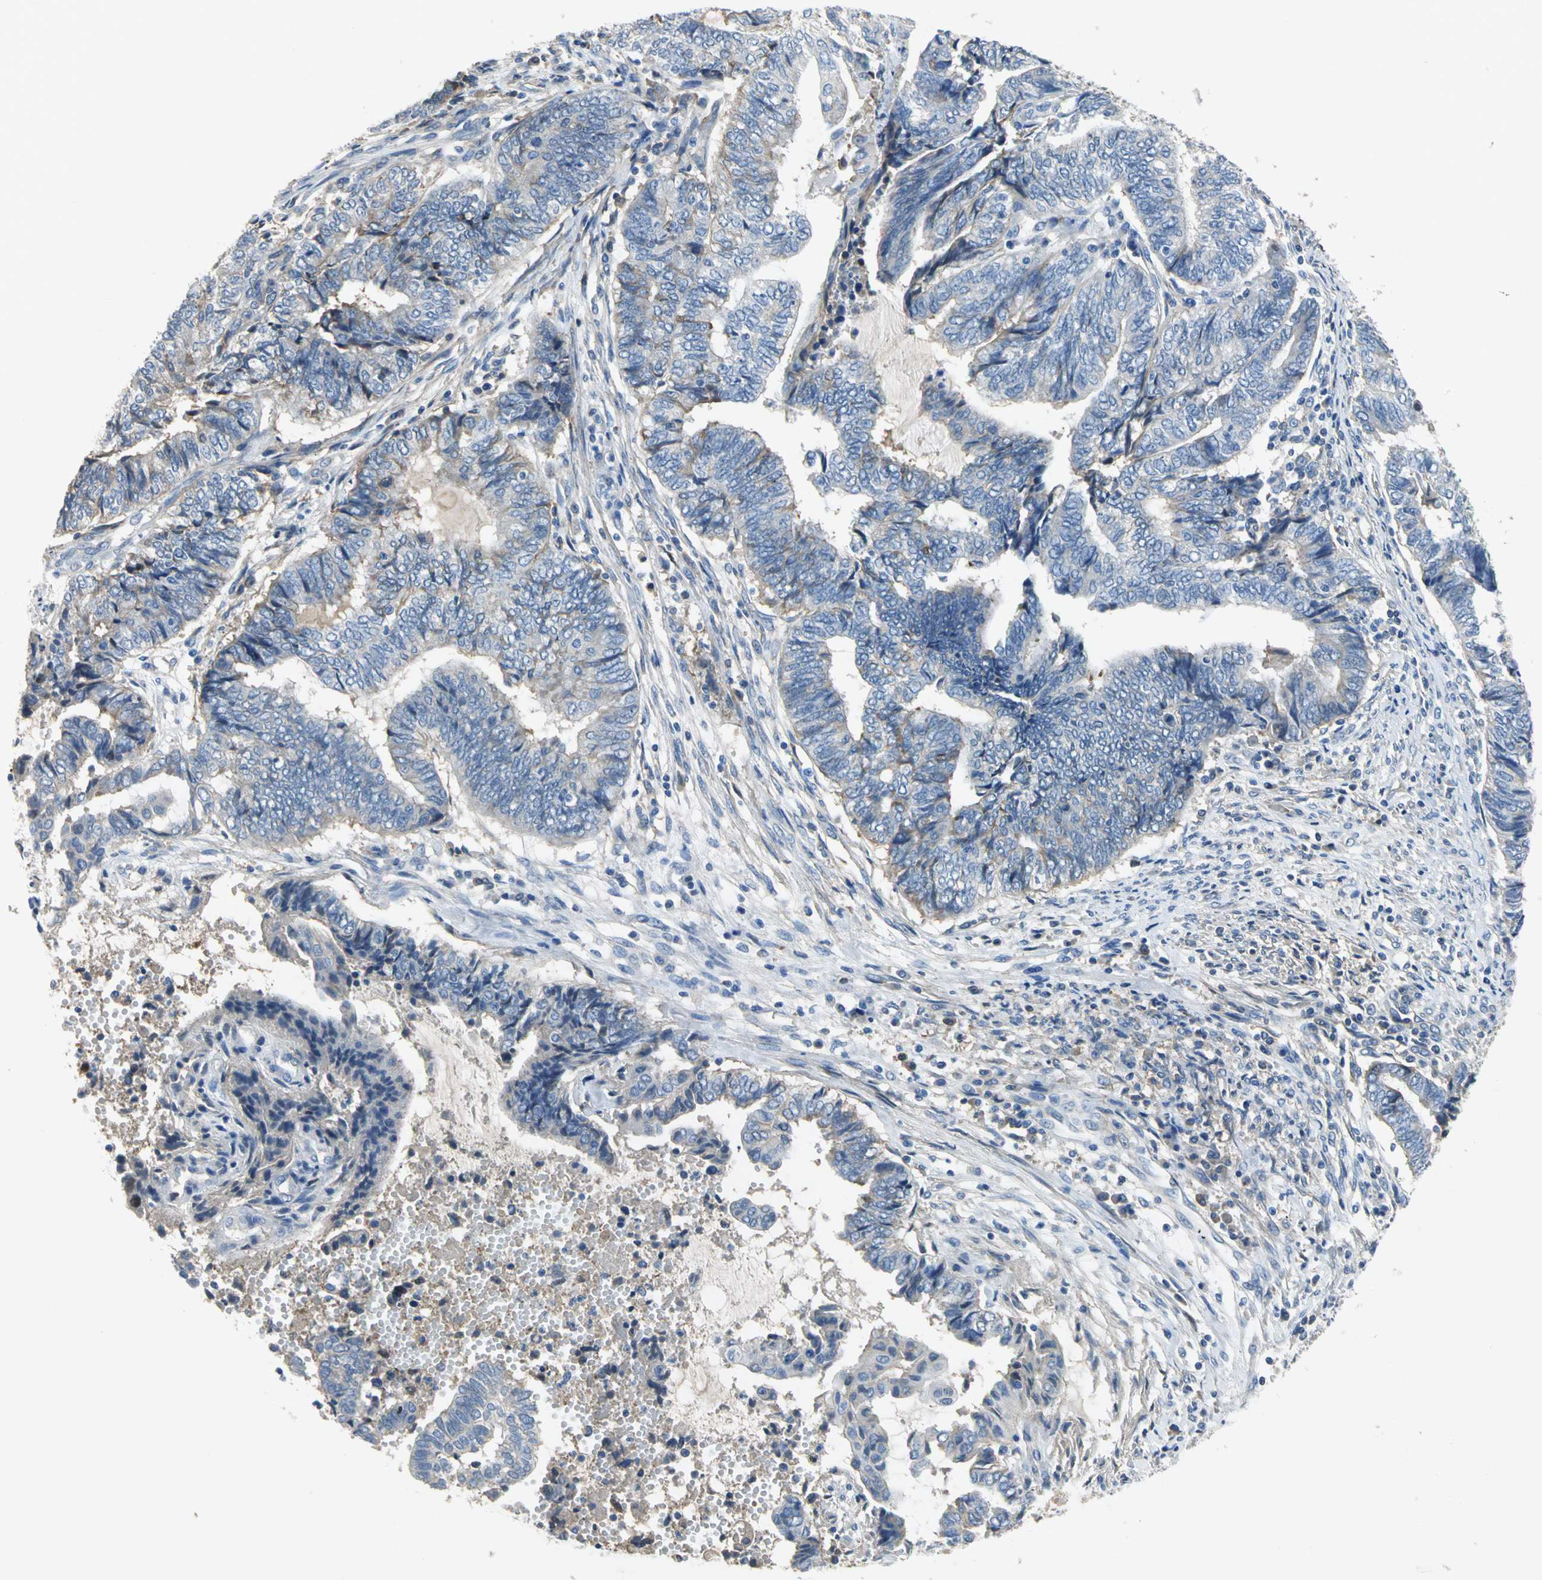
{"staining": {"intensity": "weak", "quantity": "25%-75%", "location": "cytoplasmic/membranous"}, "tissue": "endometrial cancer", "cell_type": "Tumor cells", "image_type": "cancer", "snomed": [{"axis": "morphology", "description": "Adenocarcinoma, NOS"}, {"axis": "topography", "description": "Uterus"}, {"axis": "topography", "description": "Endometrium"}], "caption": "Protein positivity by IHC shows weak cytoplasmic/membranous expression in about 25%-75% of tumor cells in adenocarcinoma (endometrial).", "gene": "GYG2", "patient": {"sex": "female", "age": 70}}